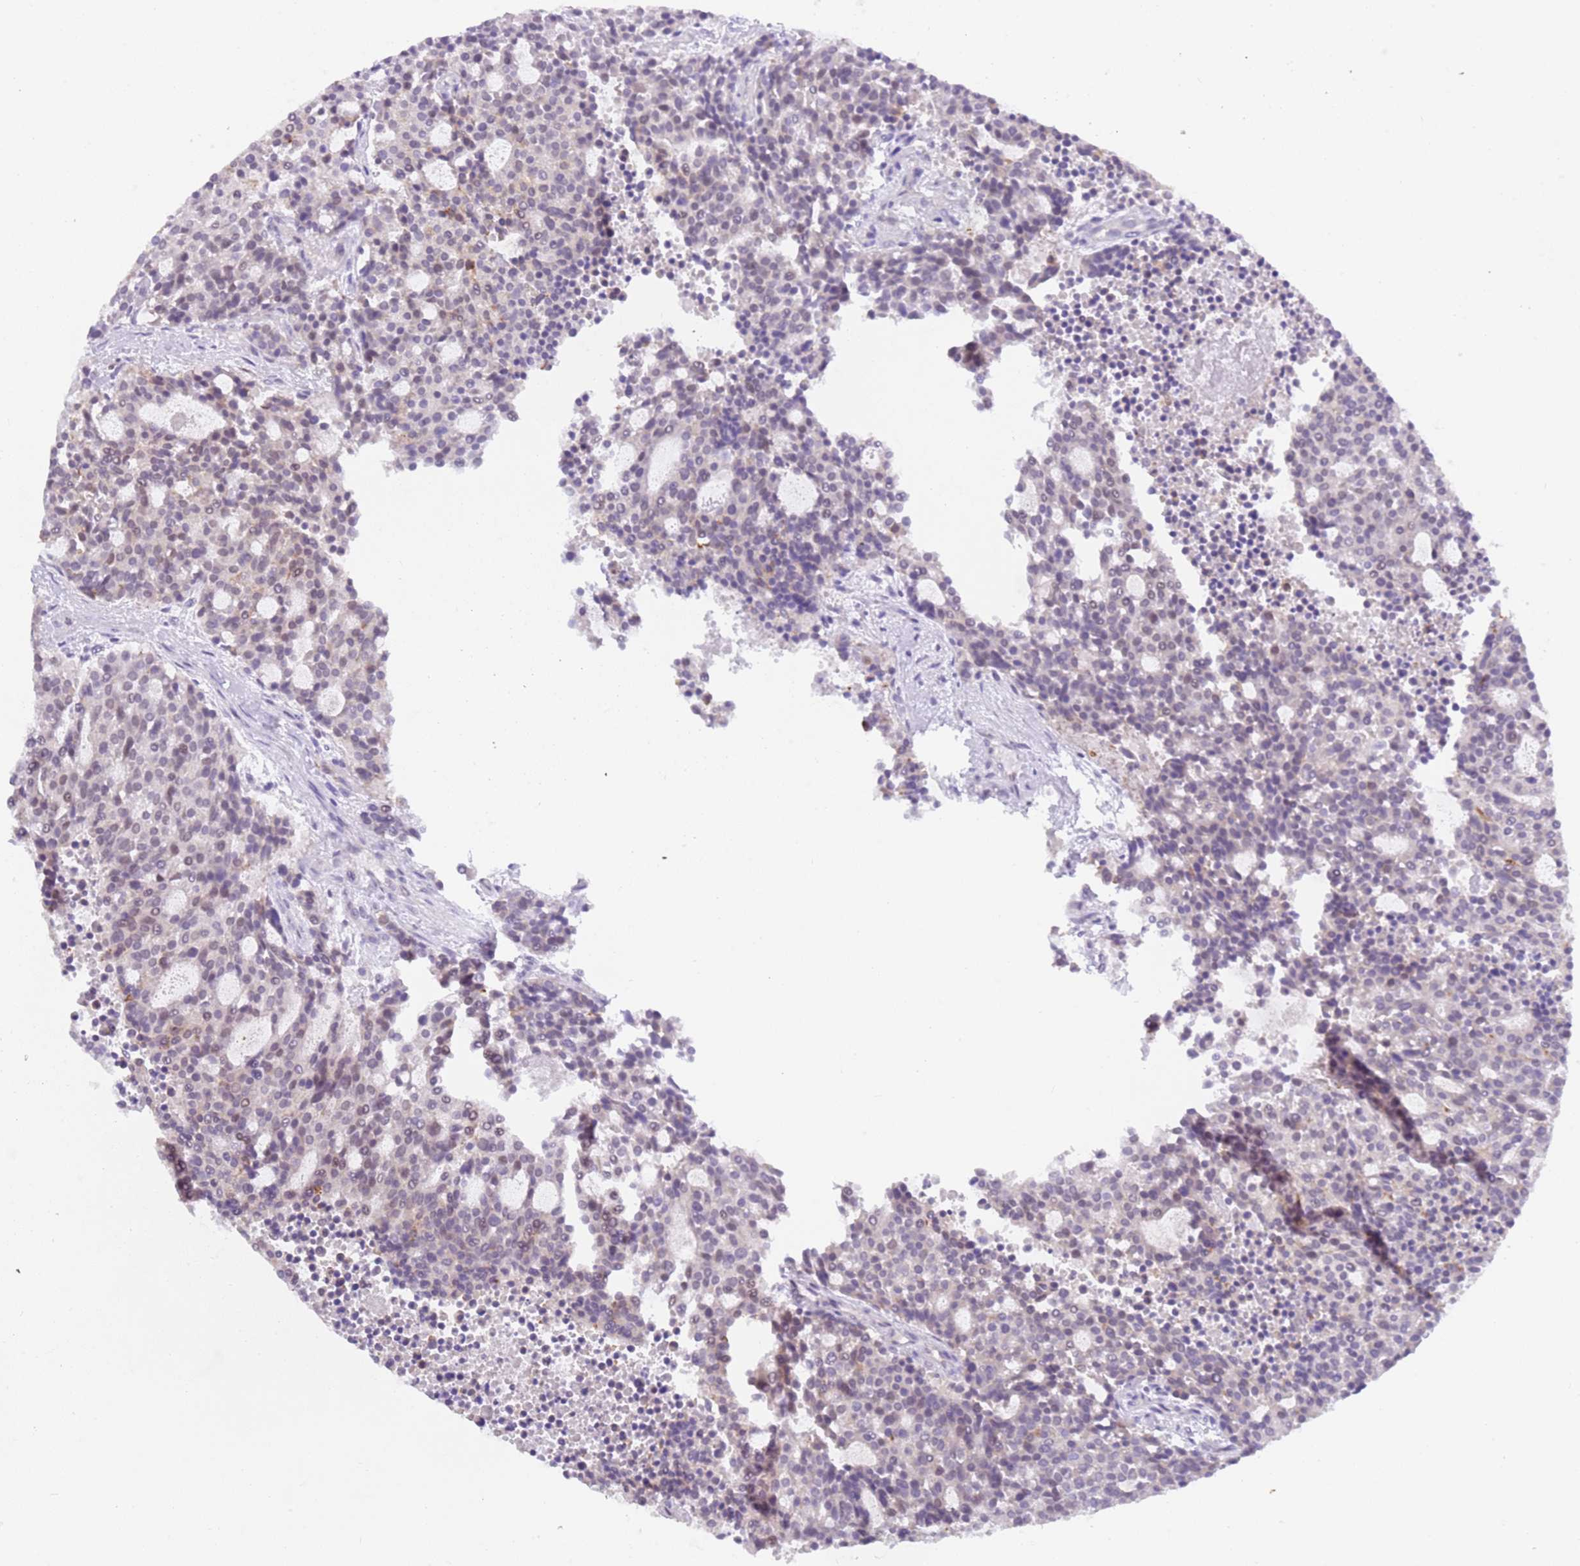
{"staining": {"intensity": "weak", "quantity": "<25%", "location": "nuclear"}, "tissue": "carcinoid", "cell_type": "Tumor cells", "image_type": "cancer", "snomed": [{"axis": "morphology", "description": "Carcinoid, malignant, NOS"}, {"axis": "topography", "description": "Pancreas"}], "caption": "Immunohistochemical staining of malignant carcinoid exhibits no significant staining in tumor cells.", "gene": "SEPHS2", "patient": {"sex": "female", "age": 54}}